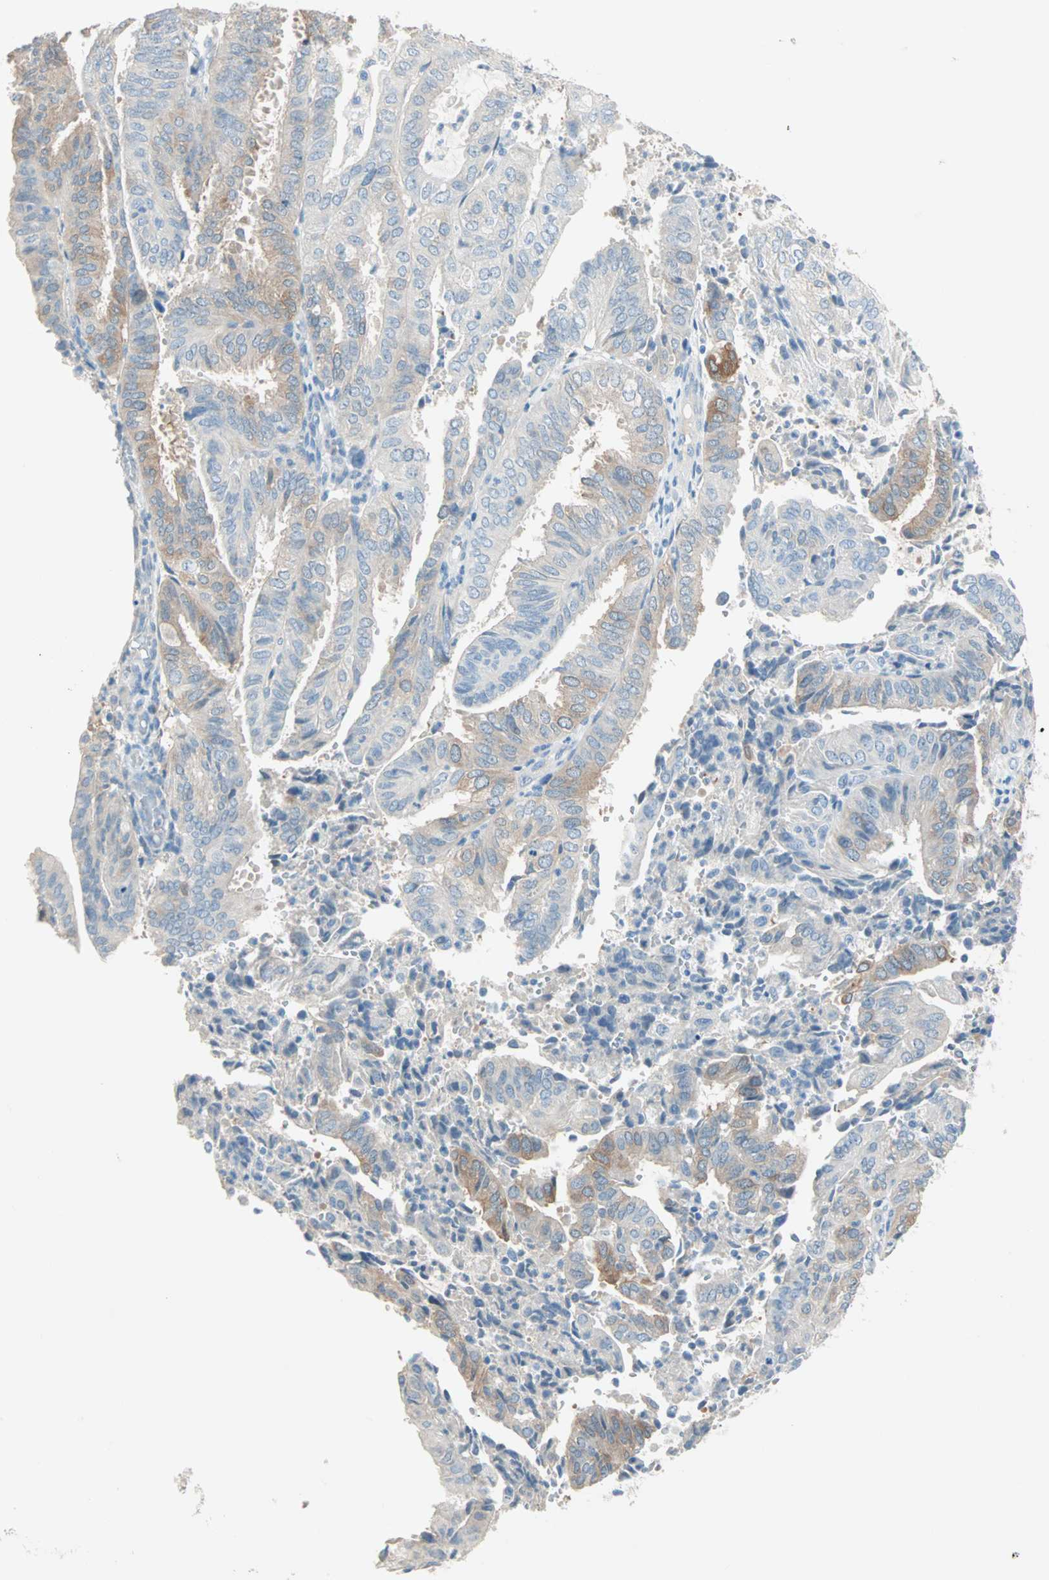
{"staining": {"intensity": "strong", "quantity": "<25%", "location": "cytoplasmic/membranous"}, "tissue": "endometrial cancer", "cell_type": "Tumor cells", "image_type": "cancer", "snomed": [{"axis": "morphology", "description": "Adenocarcinoma, NOS"}, {"axis": "topography", "description": "Uterus"}], "caption": "Strong cytoplasmic/membranous protein expression is appreciated in about <25% of tumor cells in endometrial adenocarcinoma. (brown staining indicates protein expression, while blue staining denotes nuclei).", "gene": "ATF6", "patient": {"sex": "female", "age": 60}}